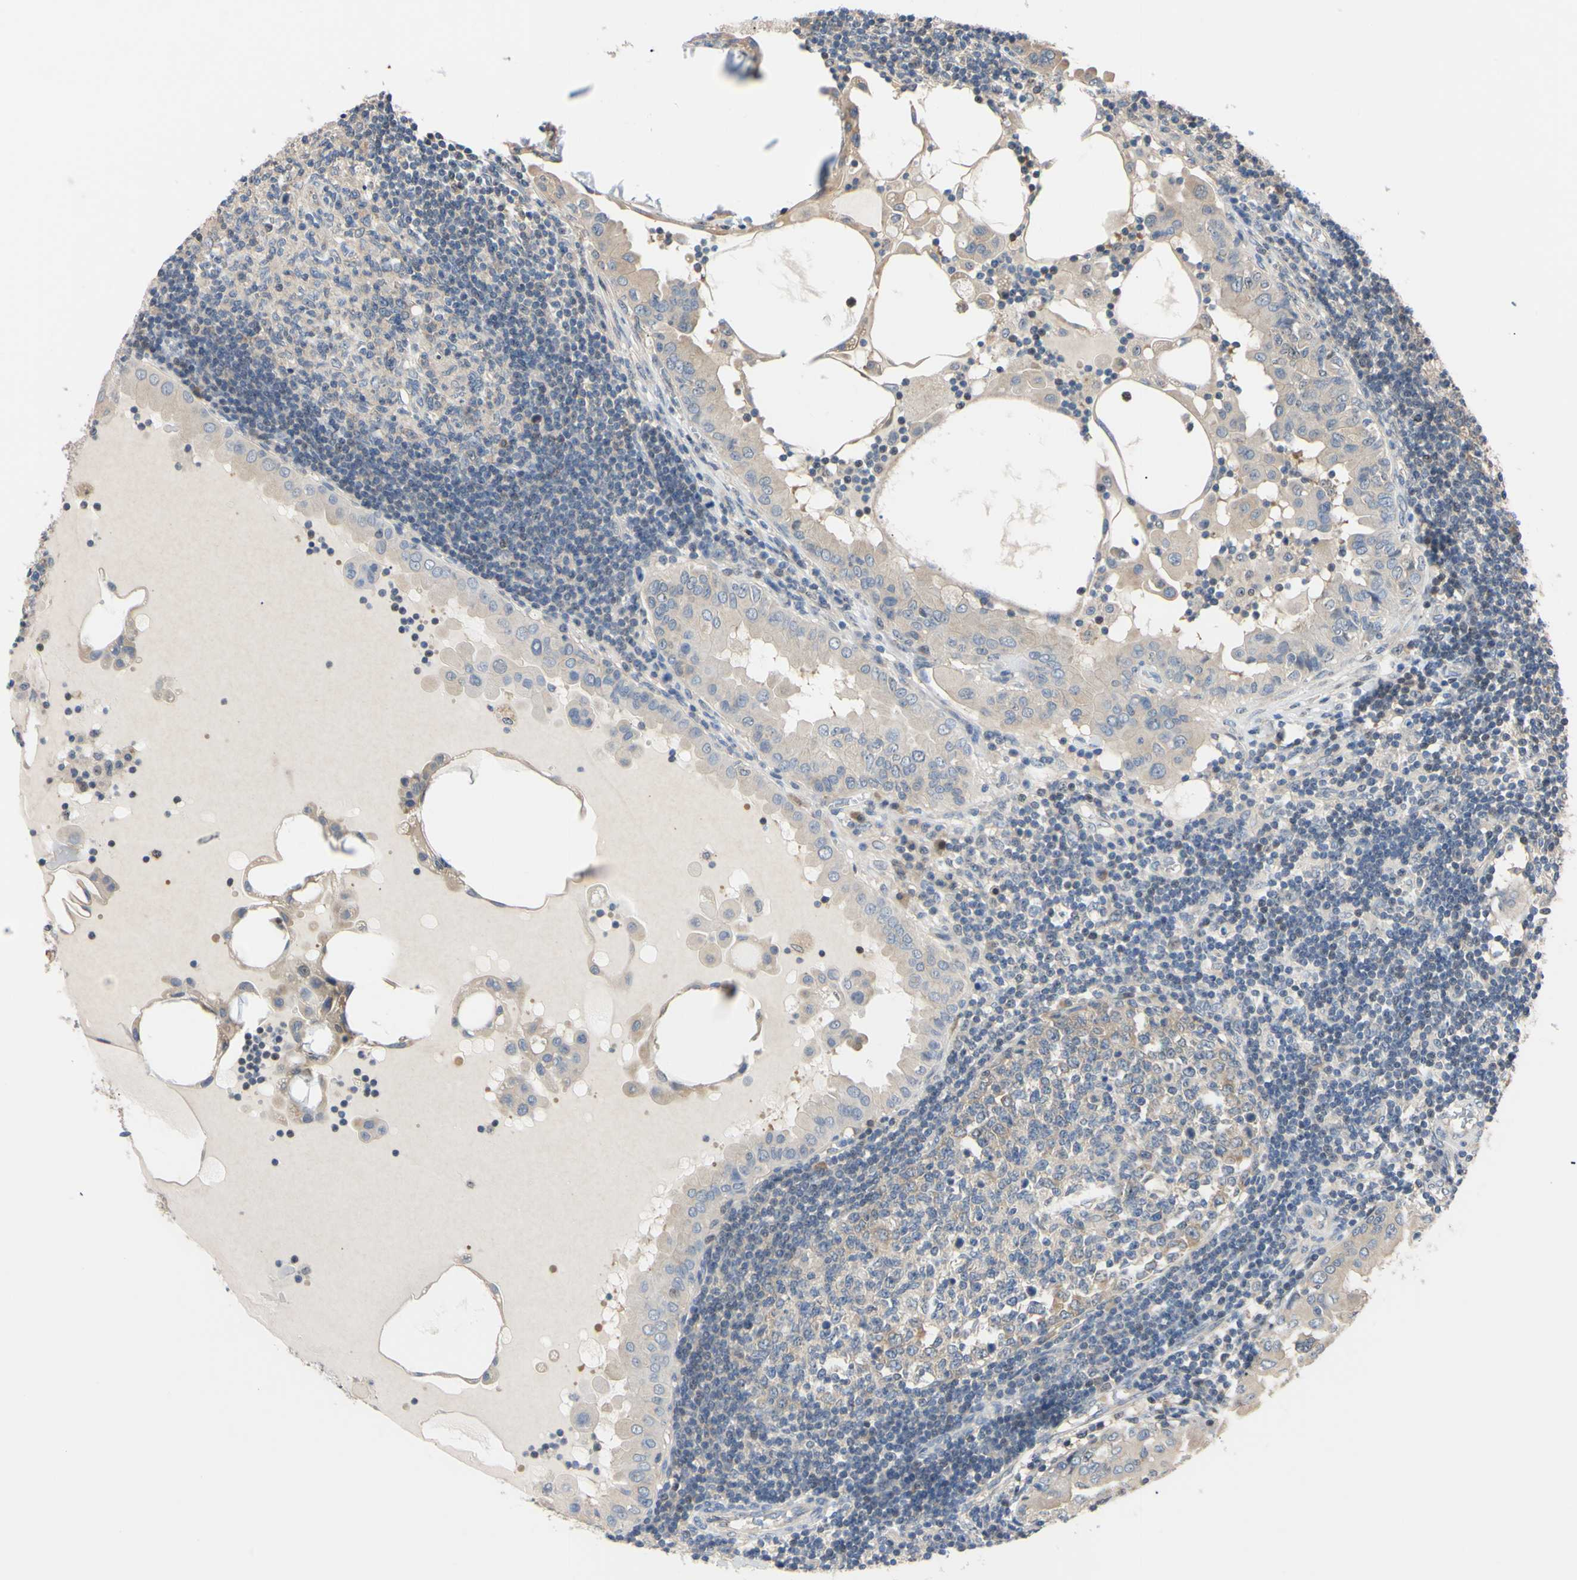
{"staining": {"intensity": "weak", "quantity": ">75%", "location": "cytoplasmic/membranous"}, "tissue": "thyroid cancer", "cell_type": "Tumor cells", "image_type": "cancer", "snomed": [{"axis": "morphology", "description": "Papillary adenocarcinoma, NOS"}, {"axis": "topography", "description": "Thyroid gland"}], "caption": "Thyroid papillary adenocarcinoma was stained to show a protein in brown. There is low levels of weak cytoplasmic/membranous expression in approximately >75% of tumor cells.", "gene": "RARS1", "patient": {"sex": "male", "age": 33}}